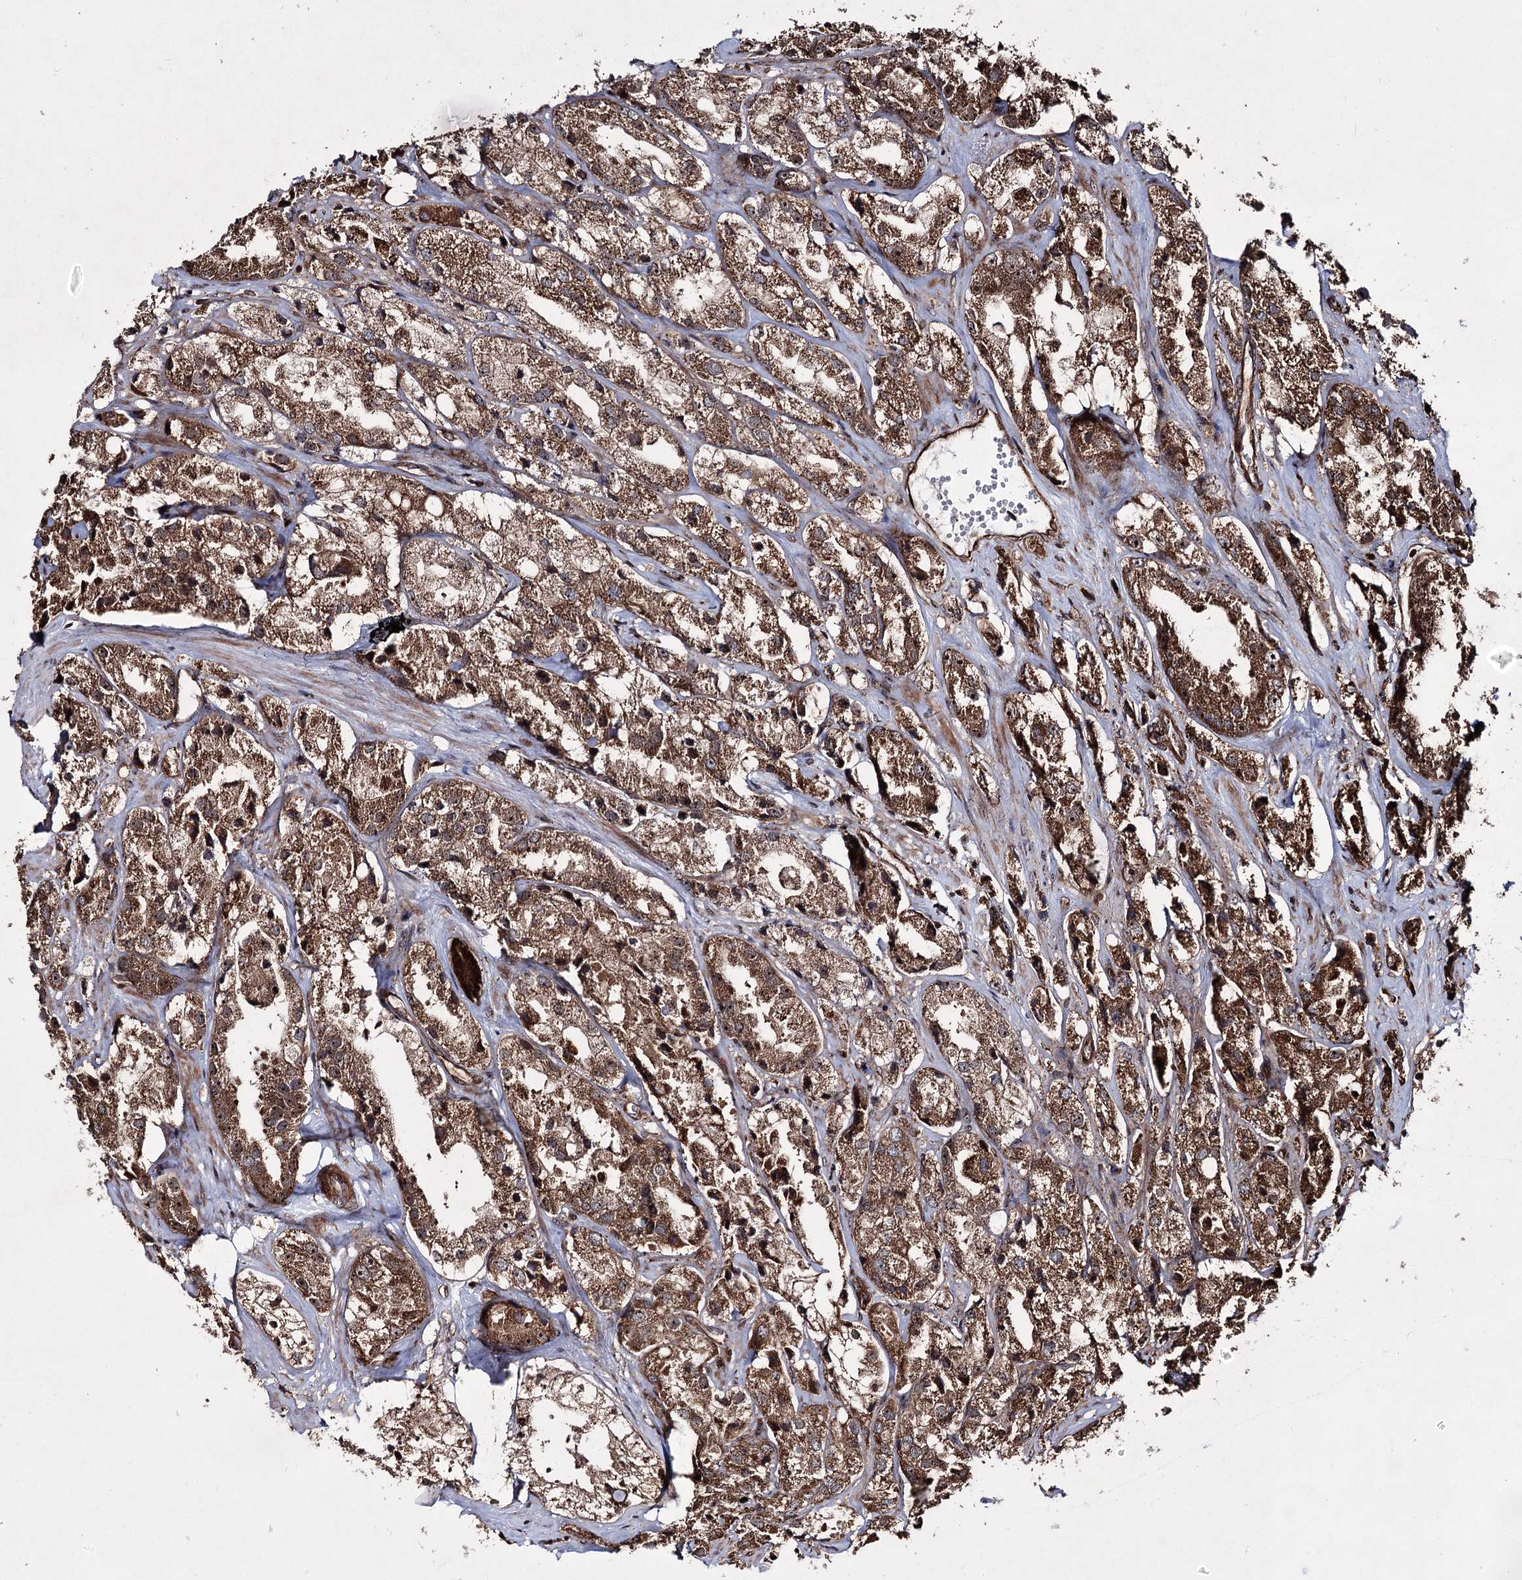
{"staining": {"intensity": "moderate", "quantity": ">75%", "location": "cytoplasmic/membranous,nuclear"}, "tissue": "prostate cancer", "cell_type": "Tumor cells", "image_type": "cancer", "snomed": [{"axis": "morphology", "description": "Adenocarcinoma, High grade"}, {"axis": "topography", "description": "Prostate"}], "caption": "Brown immunohistochemical staining in human high-grade adenocarcinoma (prostate) shows moderate cytoplasmic/membranous and nuclear staining in approximately >75% of tumor cells.", "gene": "SERINC5", "patient": {"sex": "male", "age": 66}}